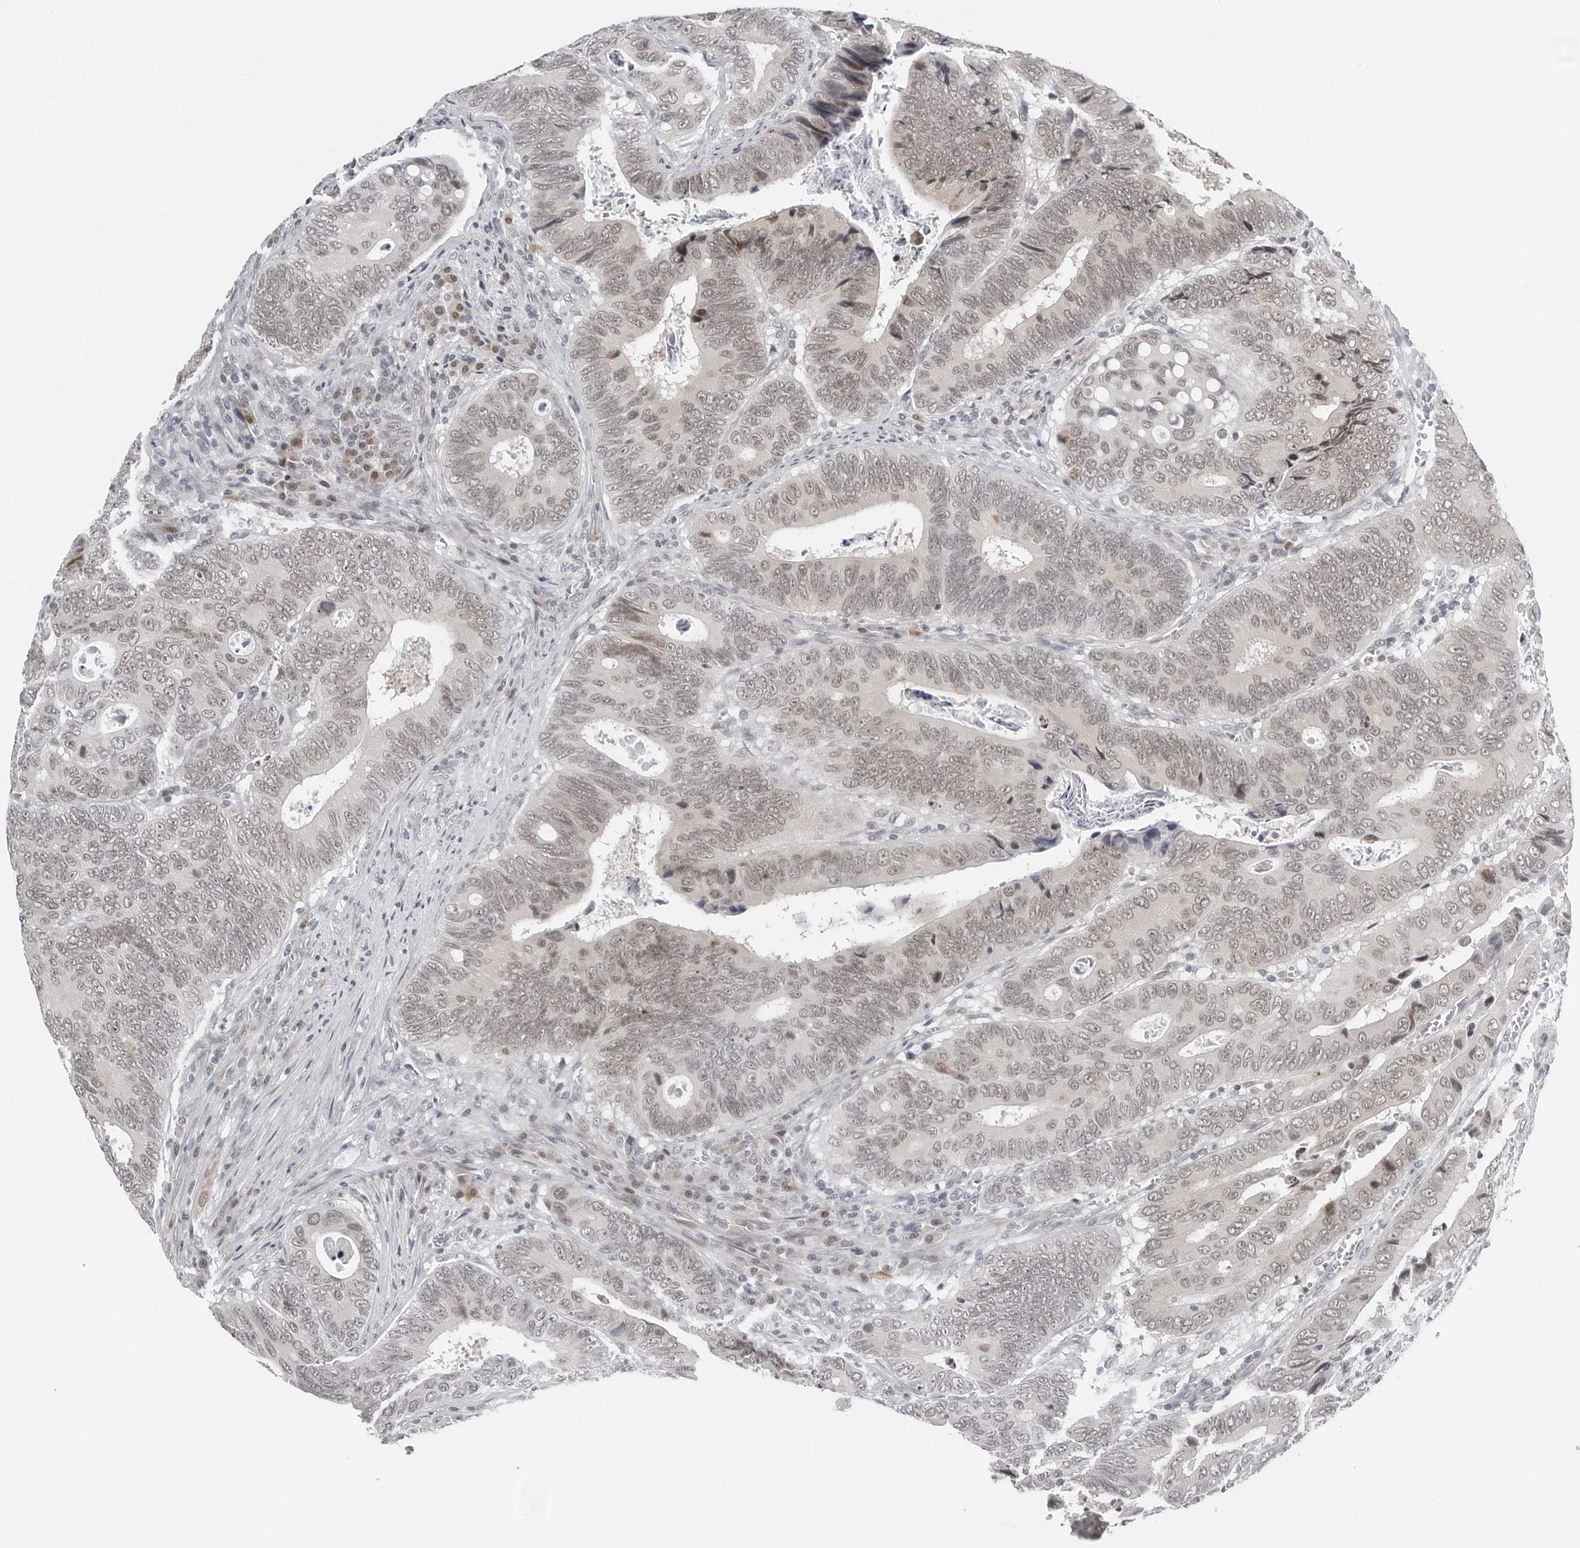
{"staining": {"intensity": "weak", "quantity": ">75%", "location": "nuclear"}, "tissue": "colorectal cancer", "cell_type": "Tumor cells", "image_type": "cancer", "snomed": [{"axis": "morphology", "description": "Adenocarcinoma, NOS"}, {"axis": "topography", "description": "Colon"}], "caption": "Human colorectal adenocarcinoma stained for a protein (brown) shows weak nuclear positive expression in approximately >75% of tumor cells.", "gene": "PPP1R42", "patient": {"sex": "male", "age": 72}}